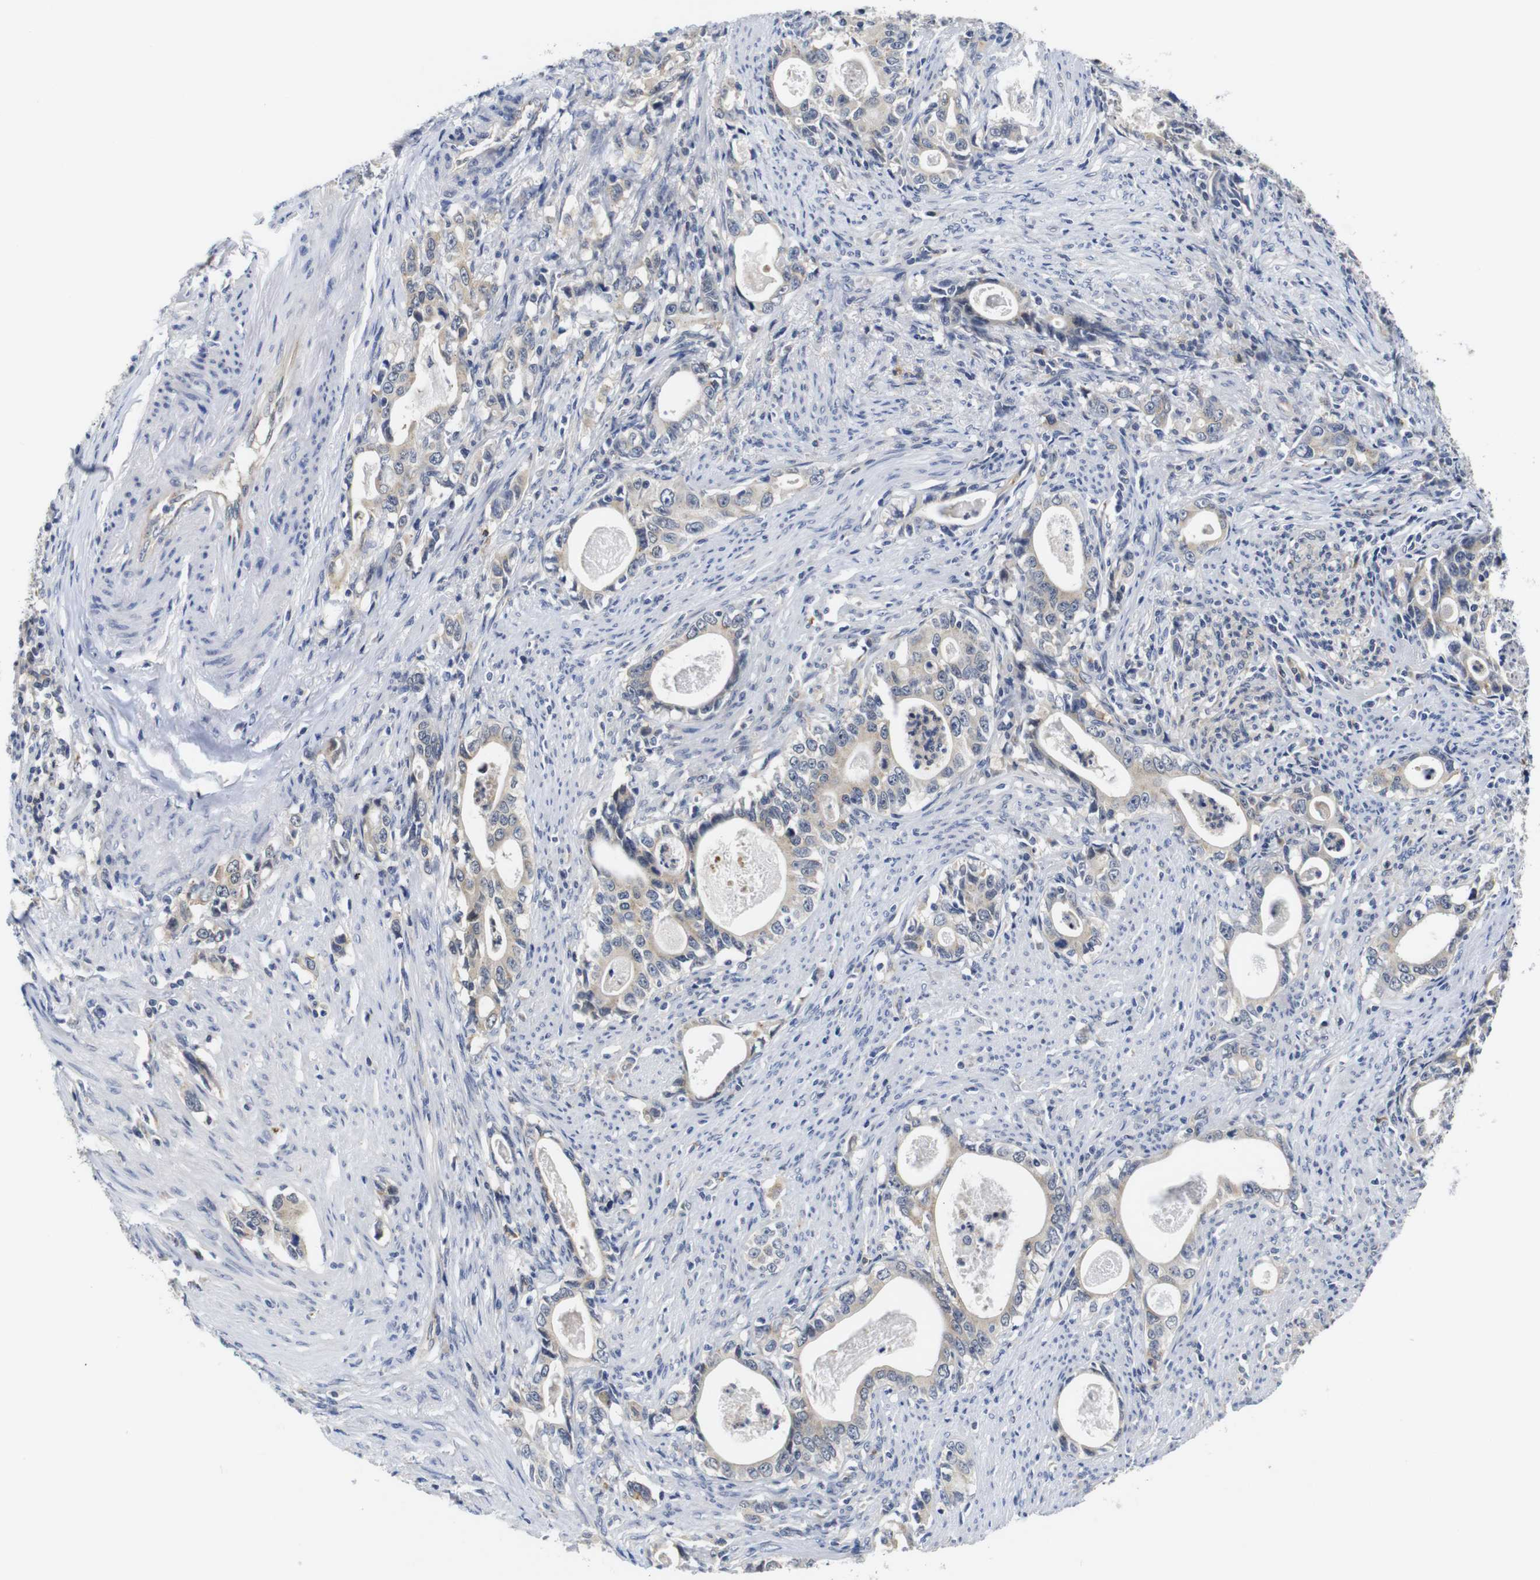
{"staining": {"intensity": "weak", "quantity": "25%-75%", "location": "cytoplasmic/membranous"}, "tissue": "stomach cancer", "cell_type": "Tumor cells", "image_type": "cancer", "snomed": [{"axis": "morphology", "description": "Adenocarcinoma, NOS"}, {"axis": "topography", "description": "Stomach, lower"}], "caption": "IHC (DAB (3,3'-diaminobenzidine)) staining of human stomach adenocarcinoma exhibits weak cytoplasmic/membranous protein positivity in approximately 25%-75% of tumor cells.", "gene": "FURIN", "patient": {"sex": "female", "age": 72}}